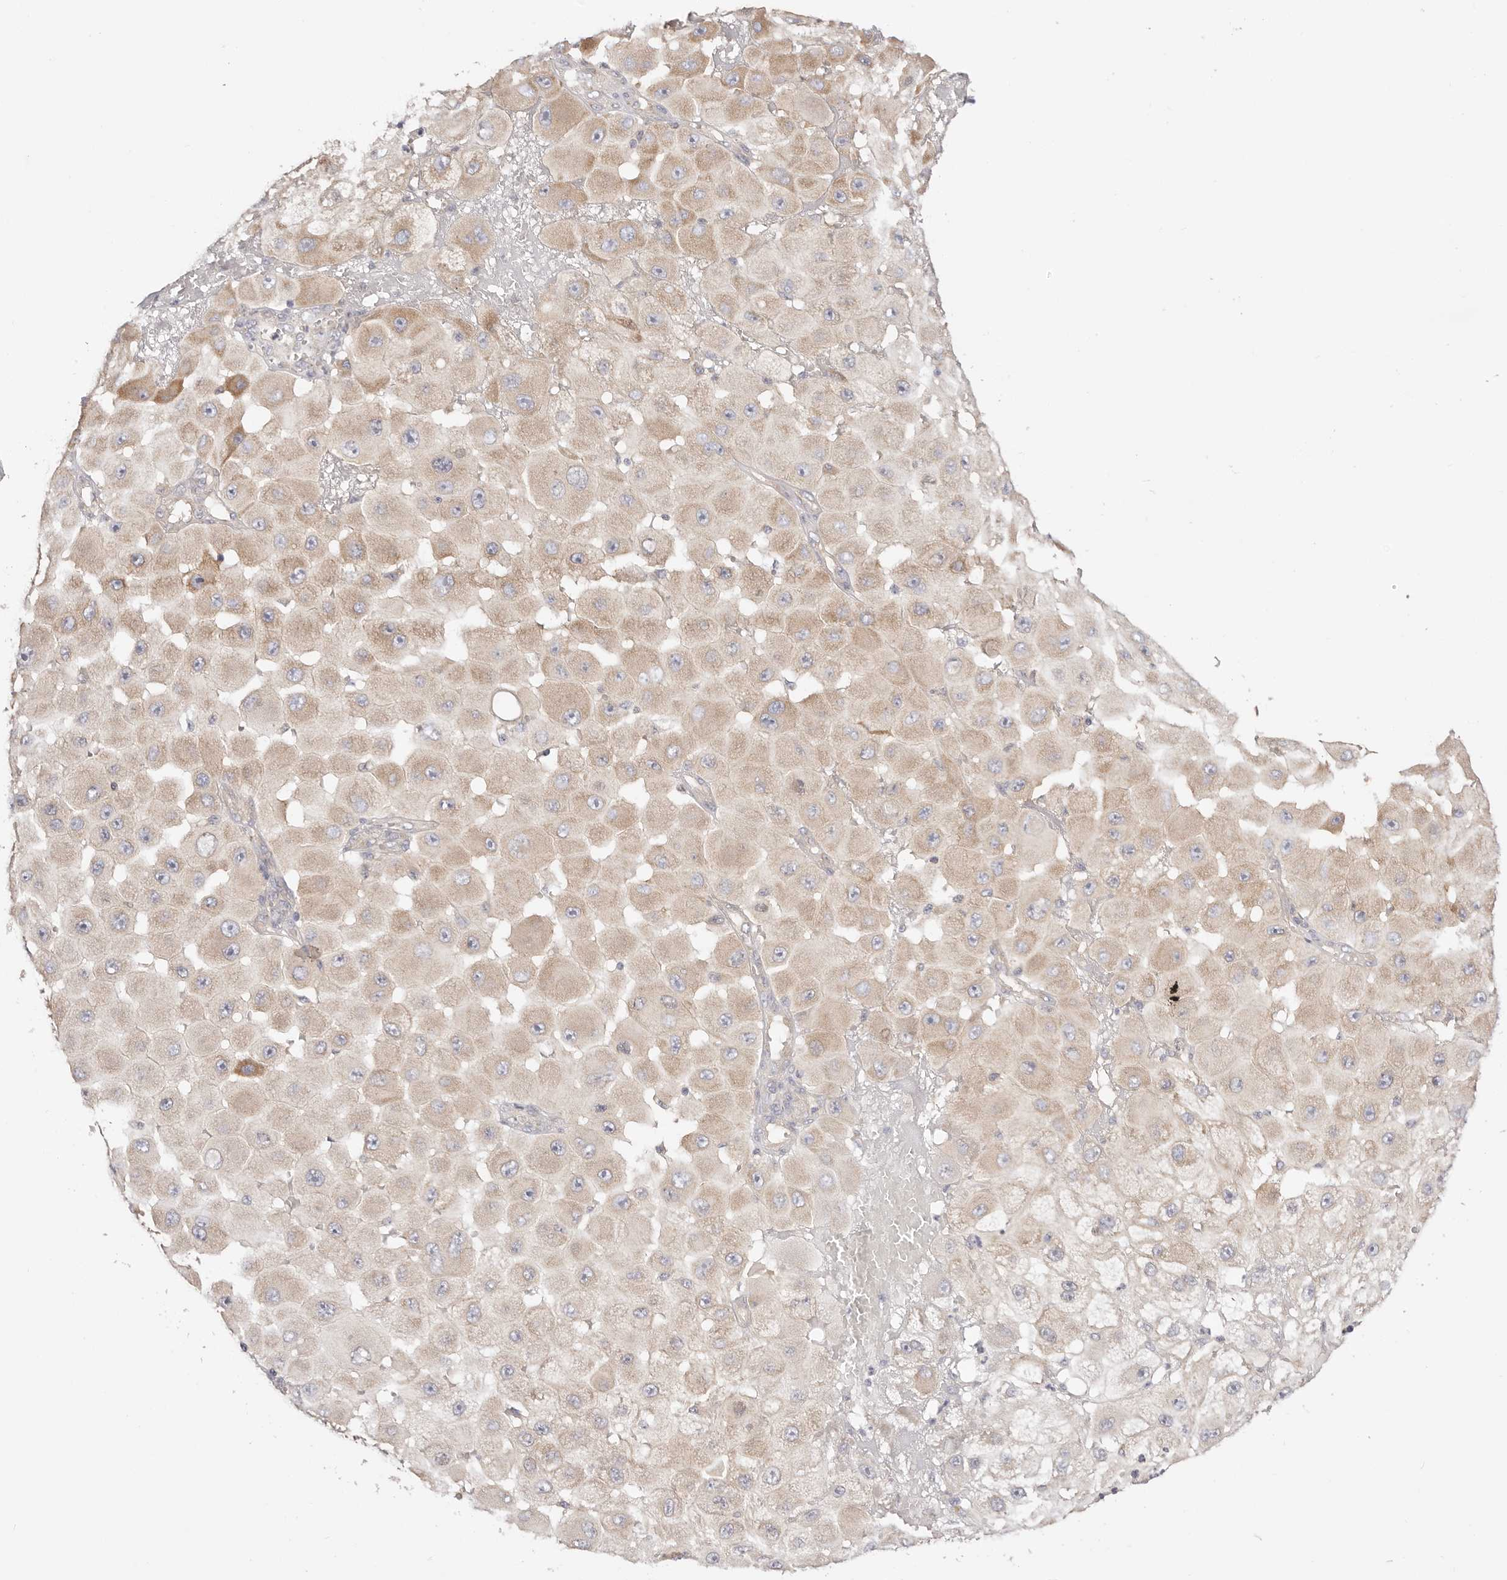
{"staining": {"intensity": "weak", "quantity": "25%-75%", "location": "cytoplasmic/membranous"}, "tissue": "melanoma", "cell_type": "Tumor cells", "image_type": "cancer", "snomed": [{"axis": "morphology", "description": "Malignant melanoma, NOS"}, {"axis": "topography", "description": "Skin"}], "caption": "Tumor cells display weak cytoplasmic/membranous staining in approximately 25%-75% of cells in malignant melanoma. The staining was performed using DAB, with brown indicating positive protein expression. Nuclei are stained blue with hematoxylin.", "gene": "KCMF1", "patient": {"sex": "female", "age": 81}}